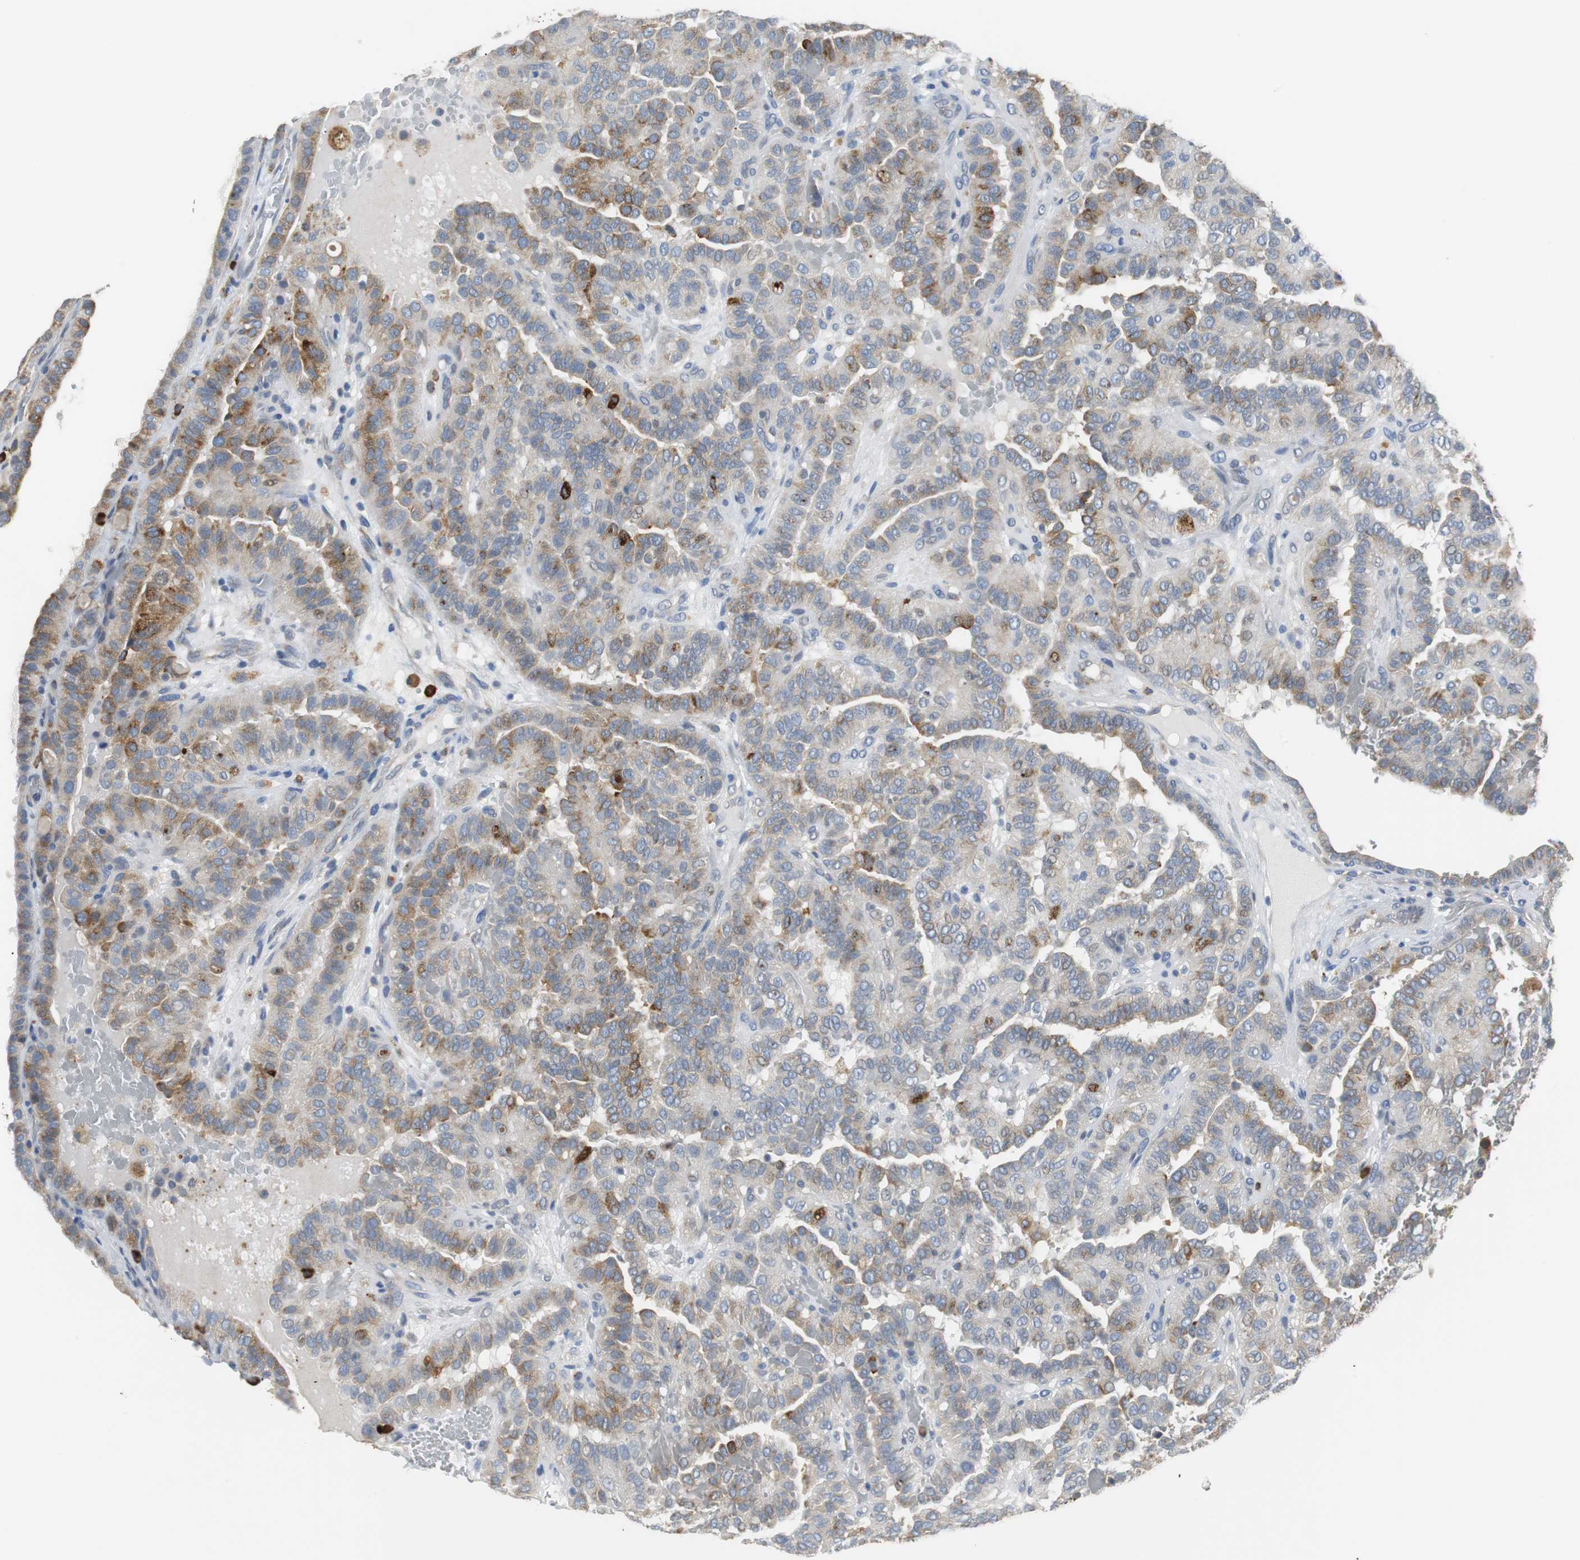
{"staining": {"intensity": "weak", "quantity": "25%-75%", "location": "cytoplasmic/membranous"}, "tissue": "thyroid cancer", "cell_type": "Tumor cells", "image_type": "cancer", "snomed": [{"axis": "morphology", "description": "Papillary adenocarcinoma, NOS"}, {"axis": "topography", "description": "Thyroid gland"}], "caption": "Thyroid cancer (papillary adenocarcinoma) tissue exhibits weak cytoplasmic/membranous staining in about 25%-75% of tumor cells Using DAB (brown) and hematoxylin (blue) stains, captured at high magnification using brightfield microscopy.", "gene": "PDIA4", "patient": {"sex": "male", "age": 77}}